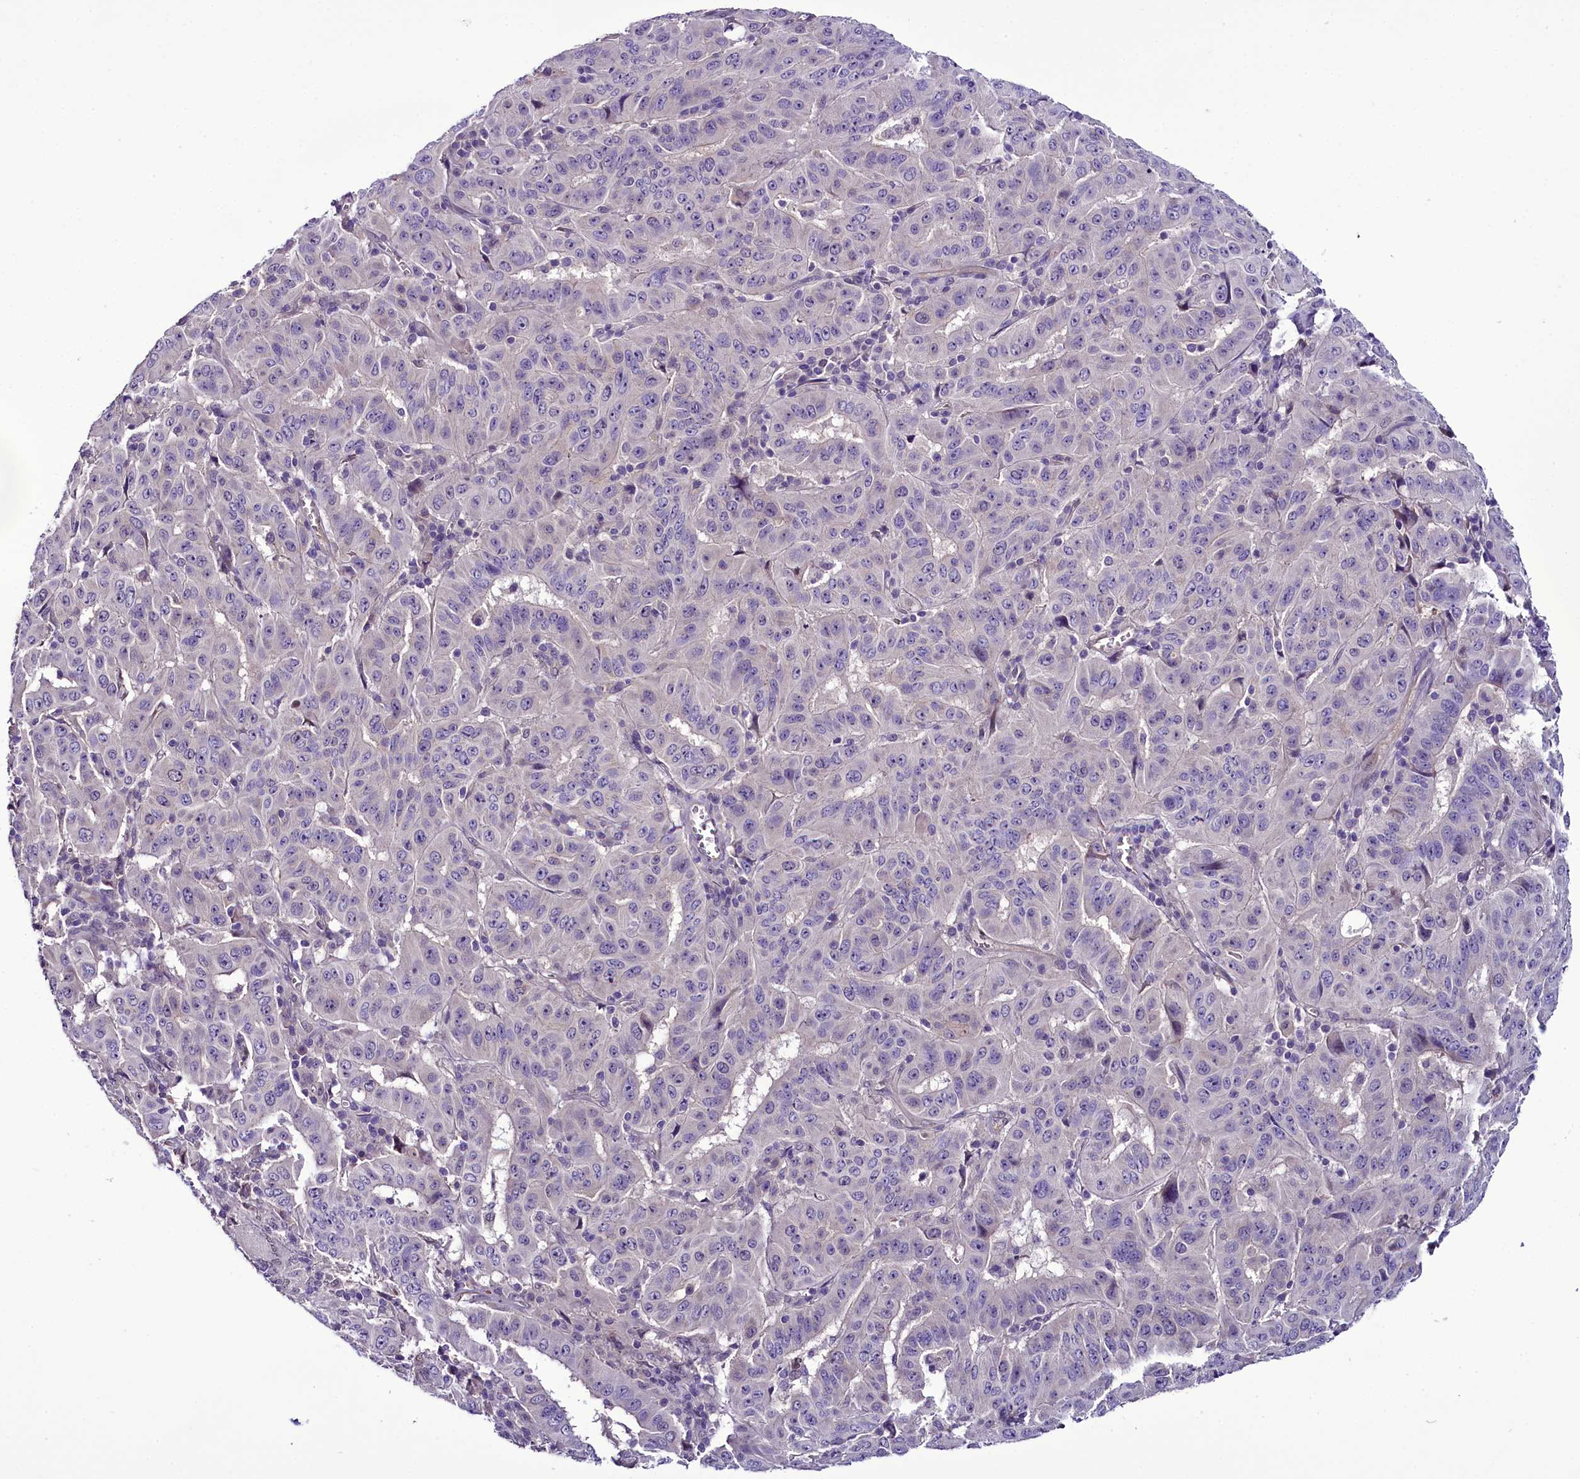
{"staining": {"intensity": "negative", "quantity": "none", "location": "none"}, "tissue": "pancreatic cancer", "cell_type": "Tumor cells", "image_type": "cancer", "snomed": [{"axis": "morphology", "description": "Adenocarcinoma, NOS"}, {"axis": "topography", "description": "Pancreas"}], "caption": "Pancreatic cancer stained for a protein using immunohistochemistry shows no staining tumor cells.", "gene": "C9orf40", "patient": {"sex": "male", "age": 63}}